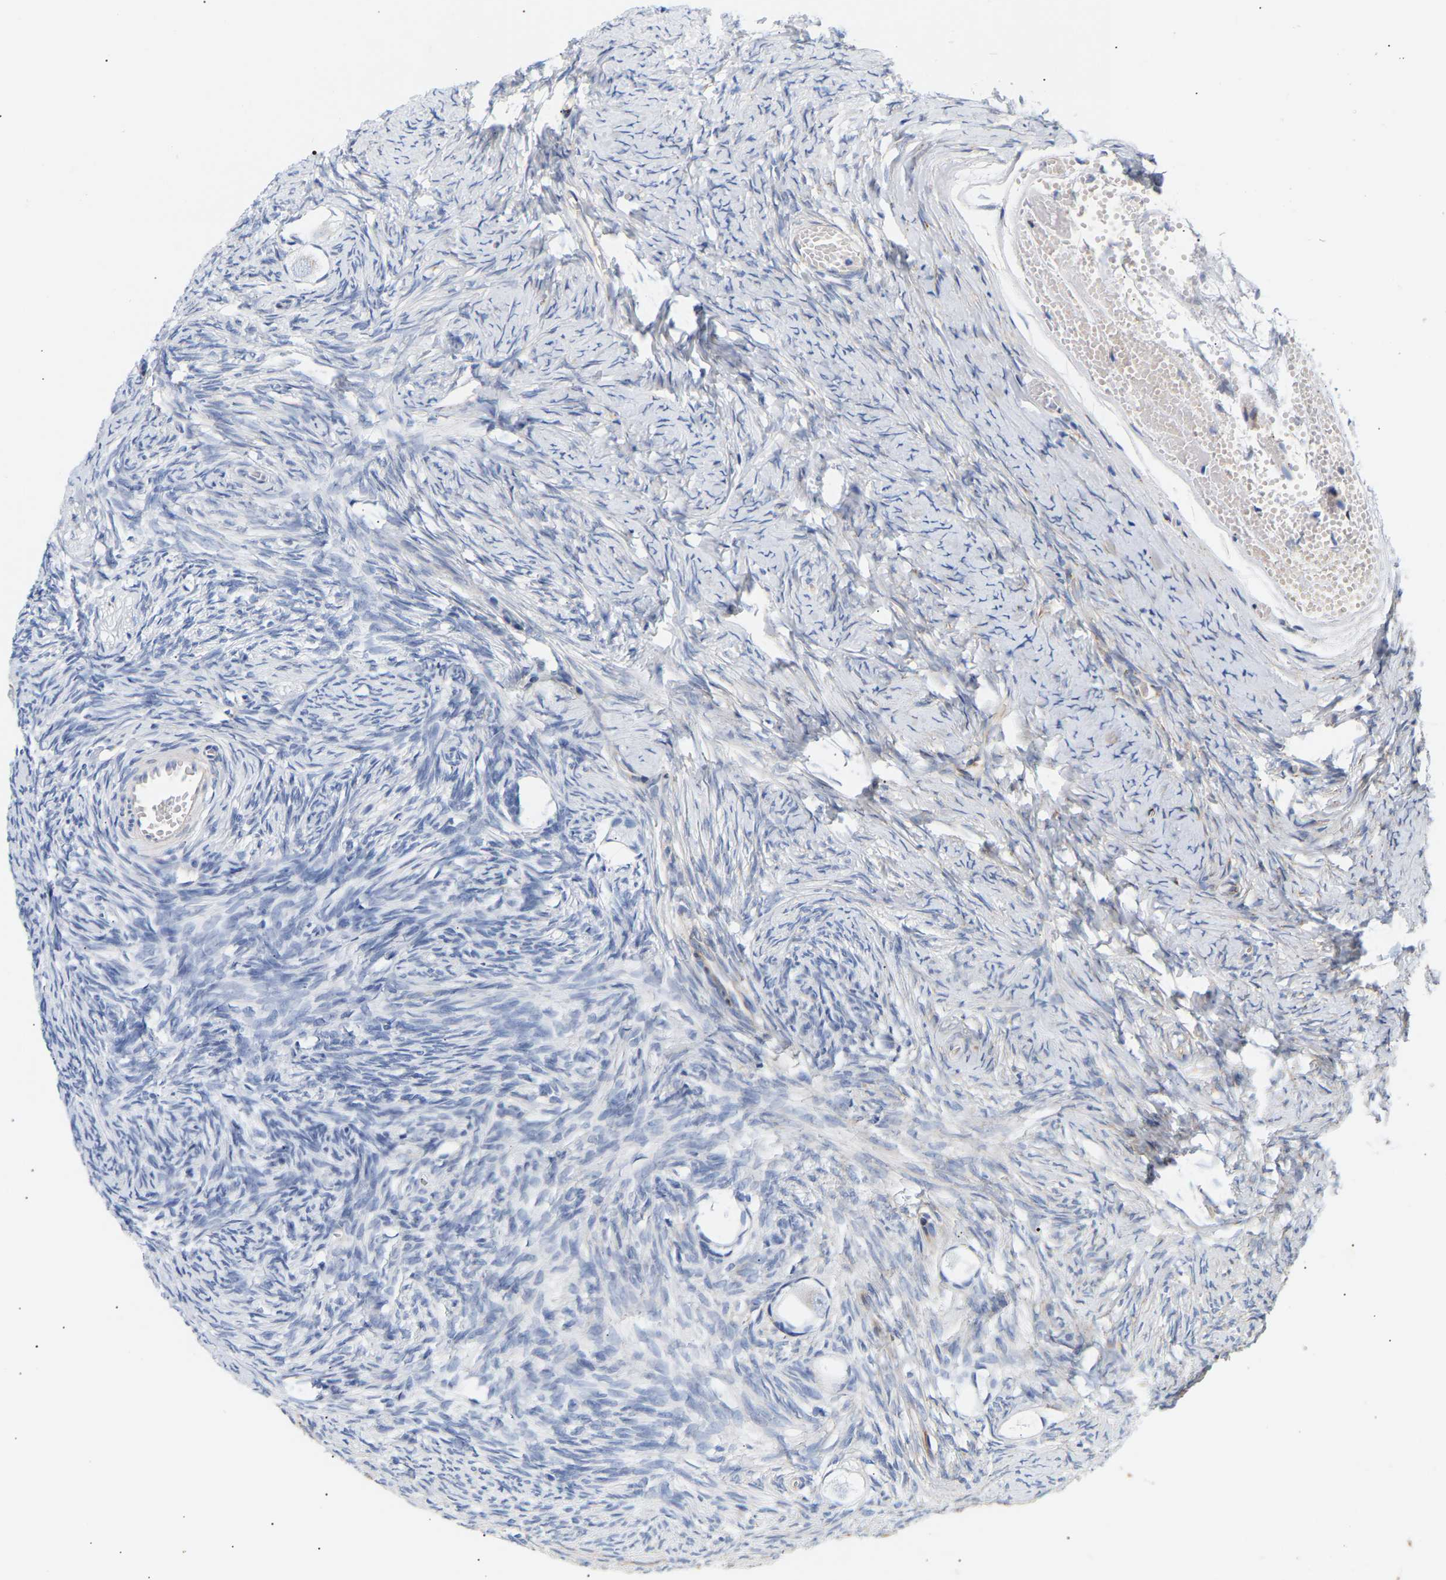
{"staining": {"intensity": "negative", "quantity": "none", "location": "none"}, "tissue": "ovary", "cell_type": "Follicle cells", "image_type": "normal", "snomed": [{"axis": "morphology", "description": "Normal tissue, NOS"}, {"axis": "topography", "description": "Ovary"}], "caption": "Immunohistochemistry photomicrograph of normal ovary stained for a protein (brown), which exhibits no expression in follicle cells.", "gene": "IGFBP7", "patient": {"sex": "female", "age": 27}}